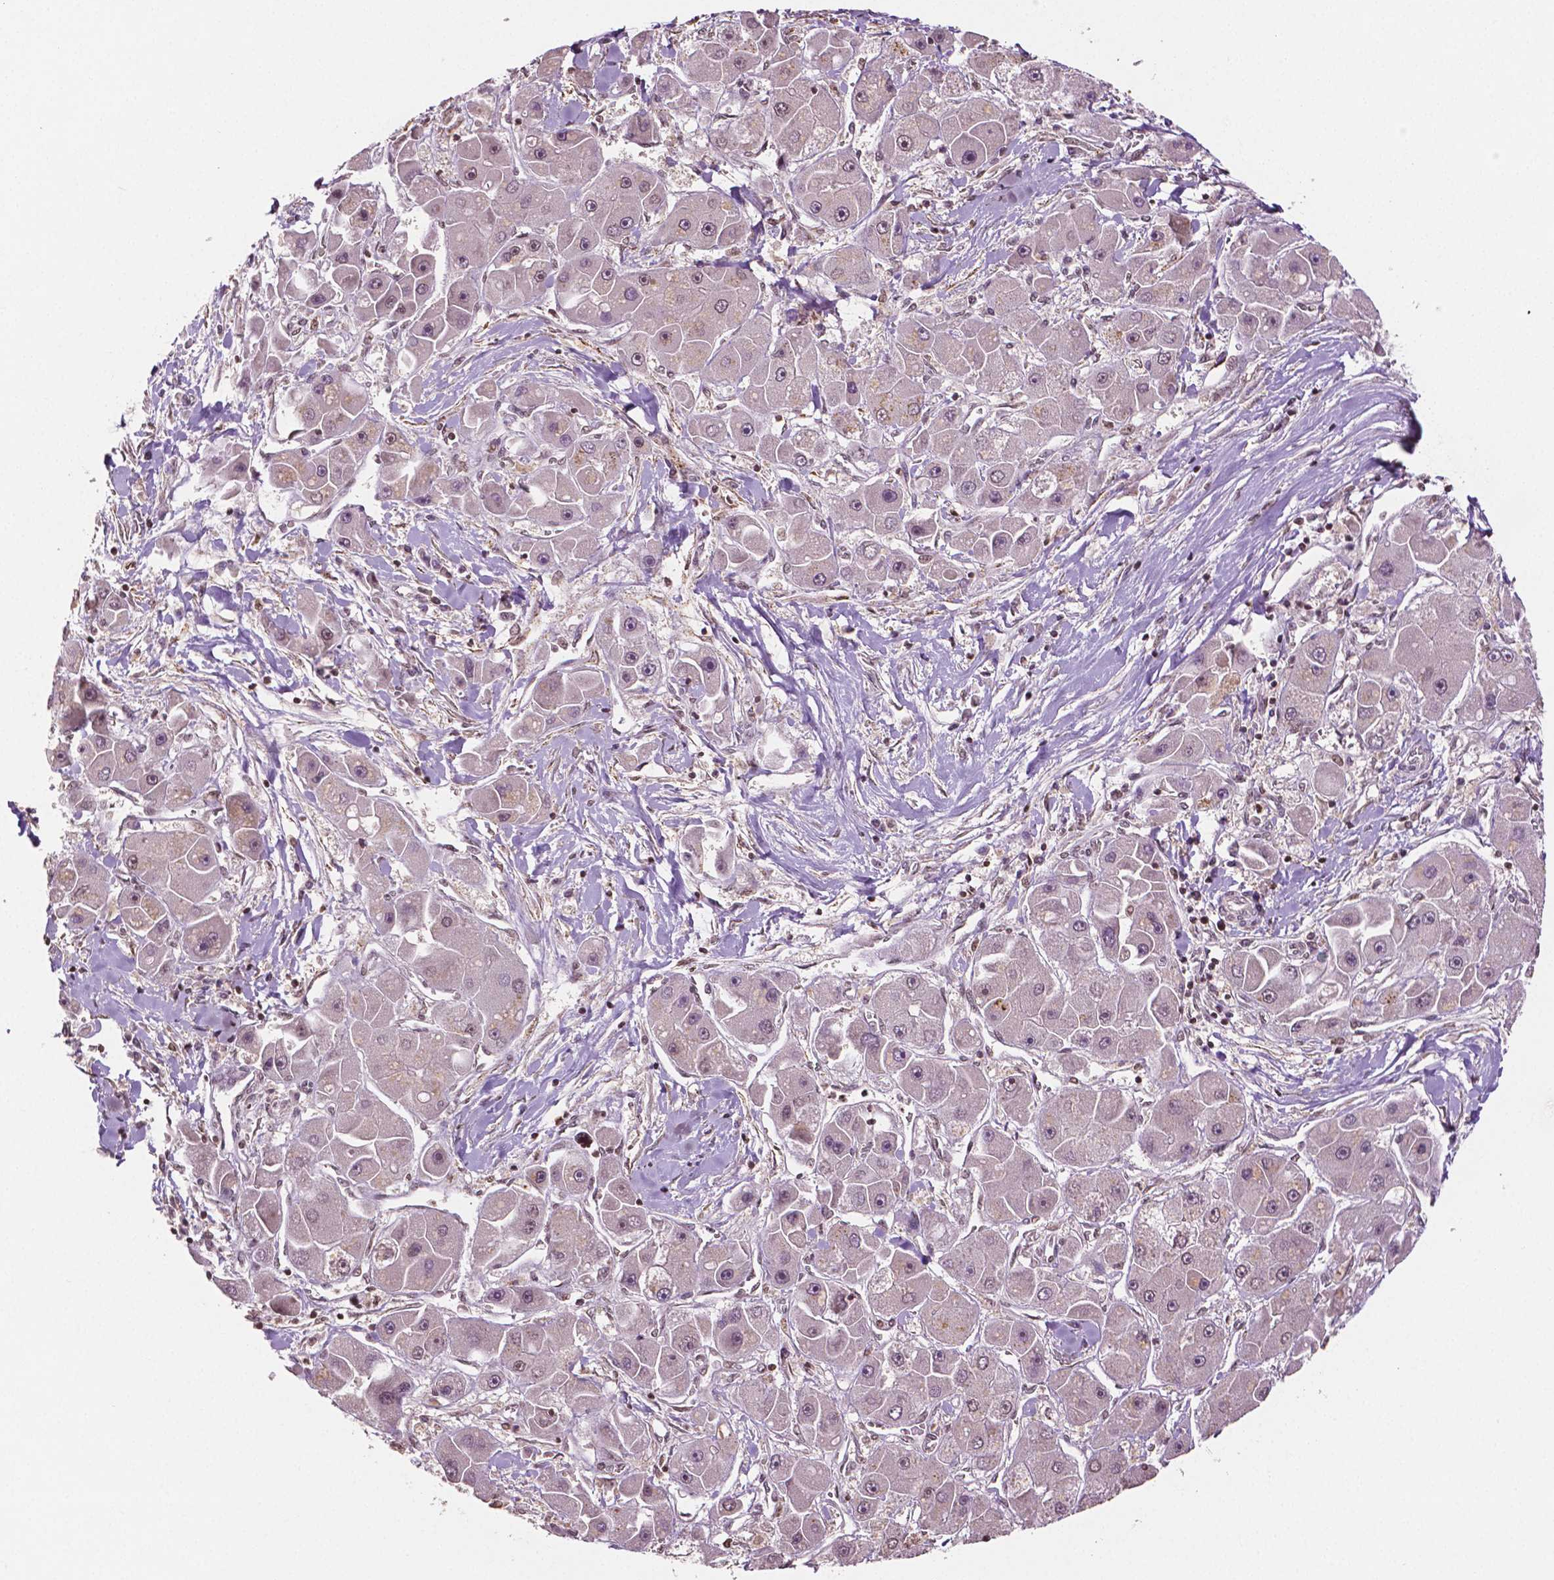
{"staining": {"intensity": "moderate", "quantity": ">75%", "location": "nuclear"}, "tissue": "liver cancer", "cell_type": "Tumor cells", "image_type": "cancer", "snomed": [{"axis": "morphology", "description": "Carcinoma, Hepatocellular, NOS"}, {"axis": "topography", "description": "Liver"}], "caption": "High-magnification brightfield microscopy of liver cancer stained with DAB (3,3'-diaminobenzidine) (brown) and counterstained with hematoxylin (blue). tumor cells exhibit moderate nuclear expression is seen in approximately>75% of cells.", "gene": "DEK", "patient": {"sex": "male", "age": 24}}